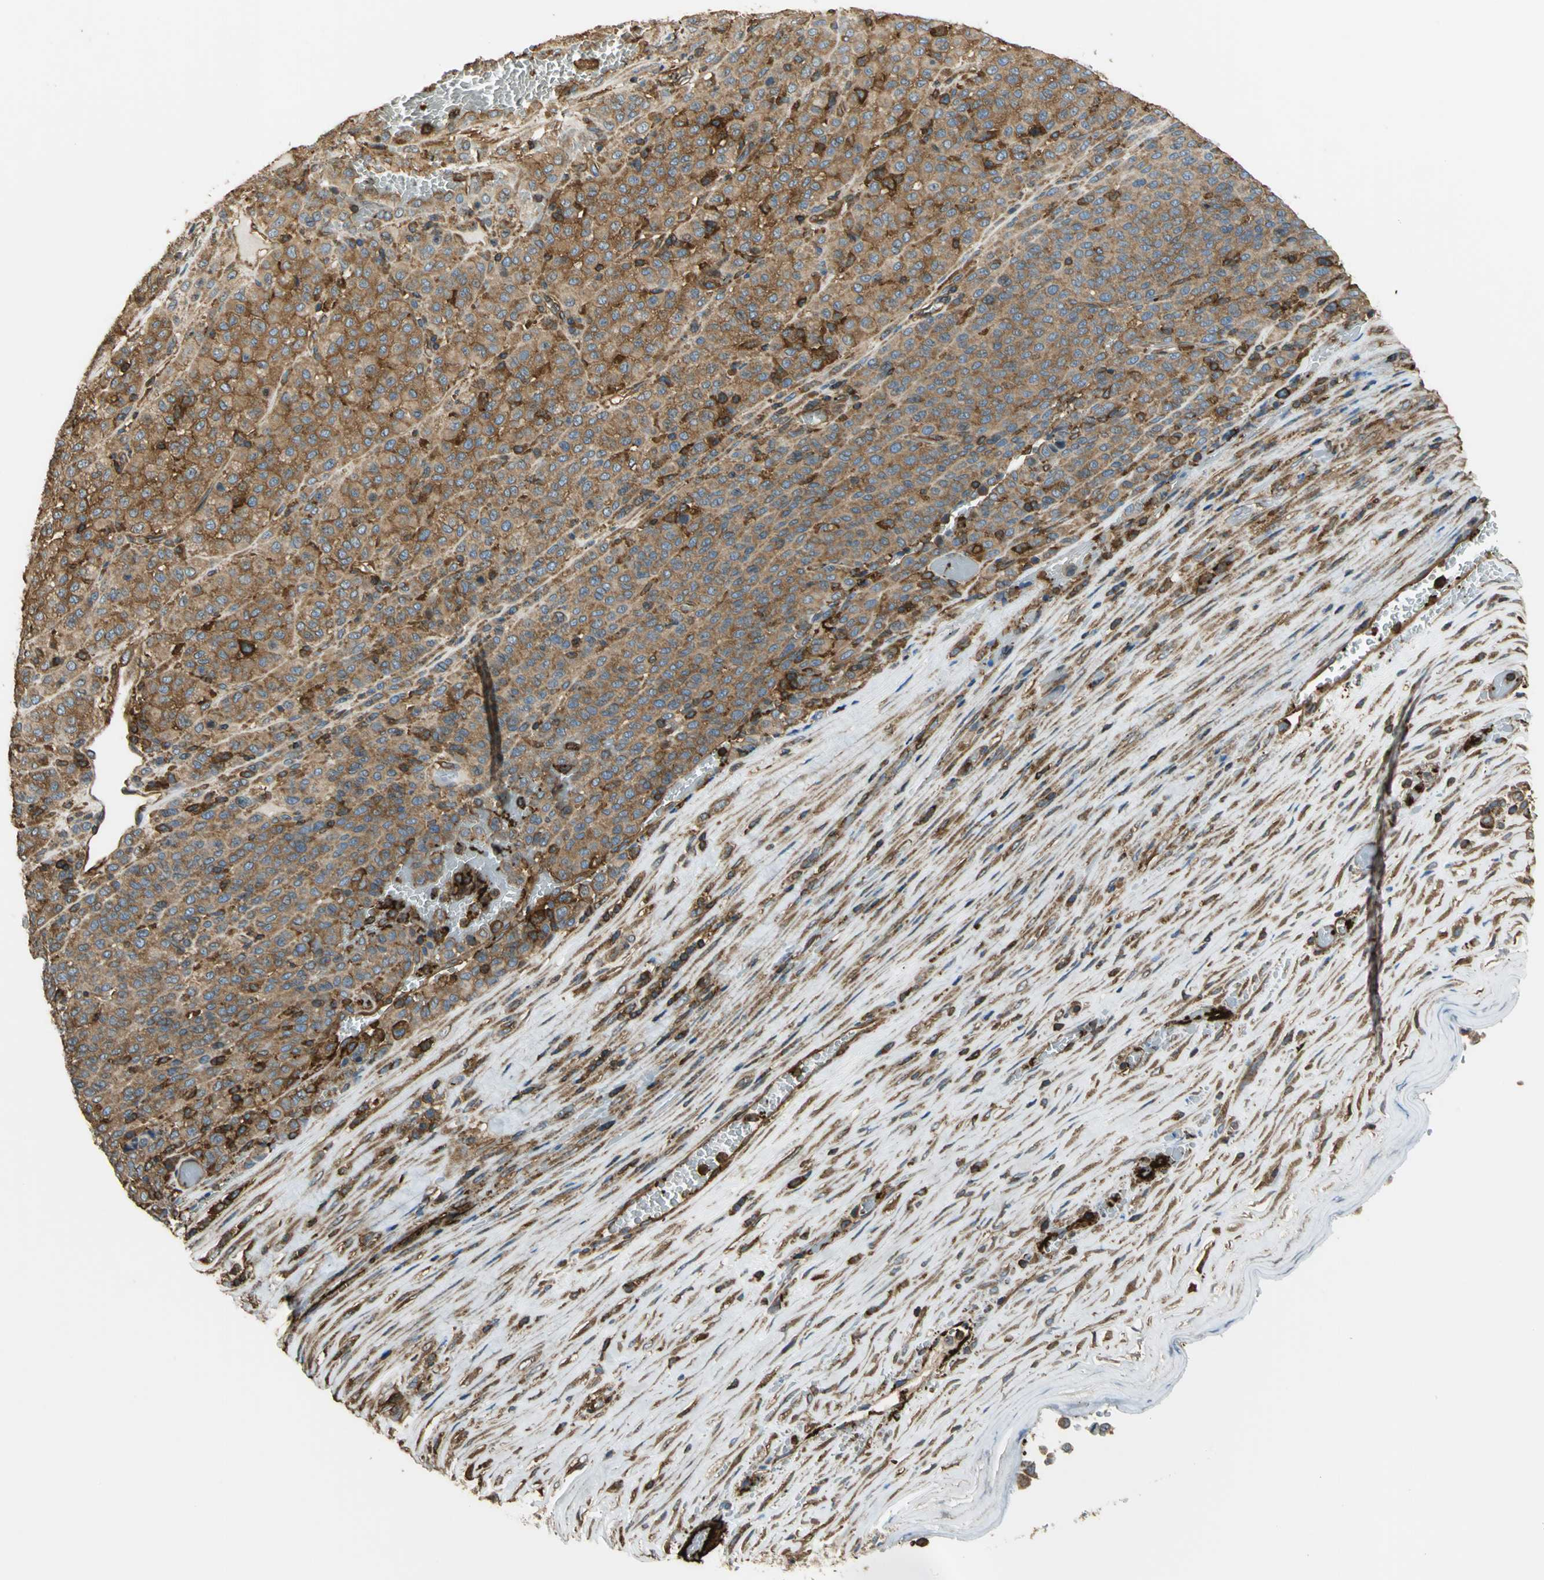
{"staining": {"intensity": "moderate", "quantity": ">75%", "location": "cytoplasmic/membranous"}, "tissue": "melanoma", "cell_type": "Tumor cells", "image_type": "cancer", "snomed": [{"axis": "morphology", "description": "Malignant melanoma, Metastatic site"}, {"axis": "topography", "description": "Pancreas"}], "caption": "Protein expression analysis of human malignant melanoma (metastatic site) reveals moderate cytoplasmic/membranous positivity in about >75% of tumor cells.", "gene": "TLN1", "patient": {"sex": "female", "age": 30}}